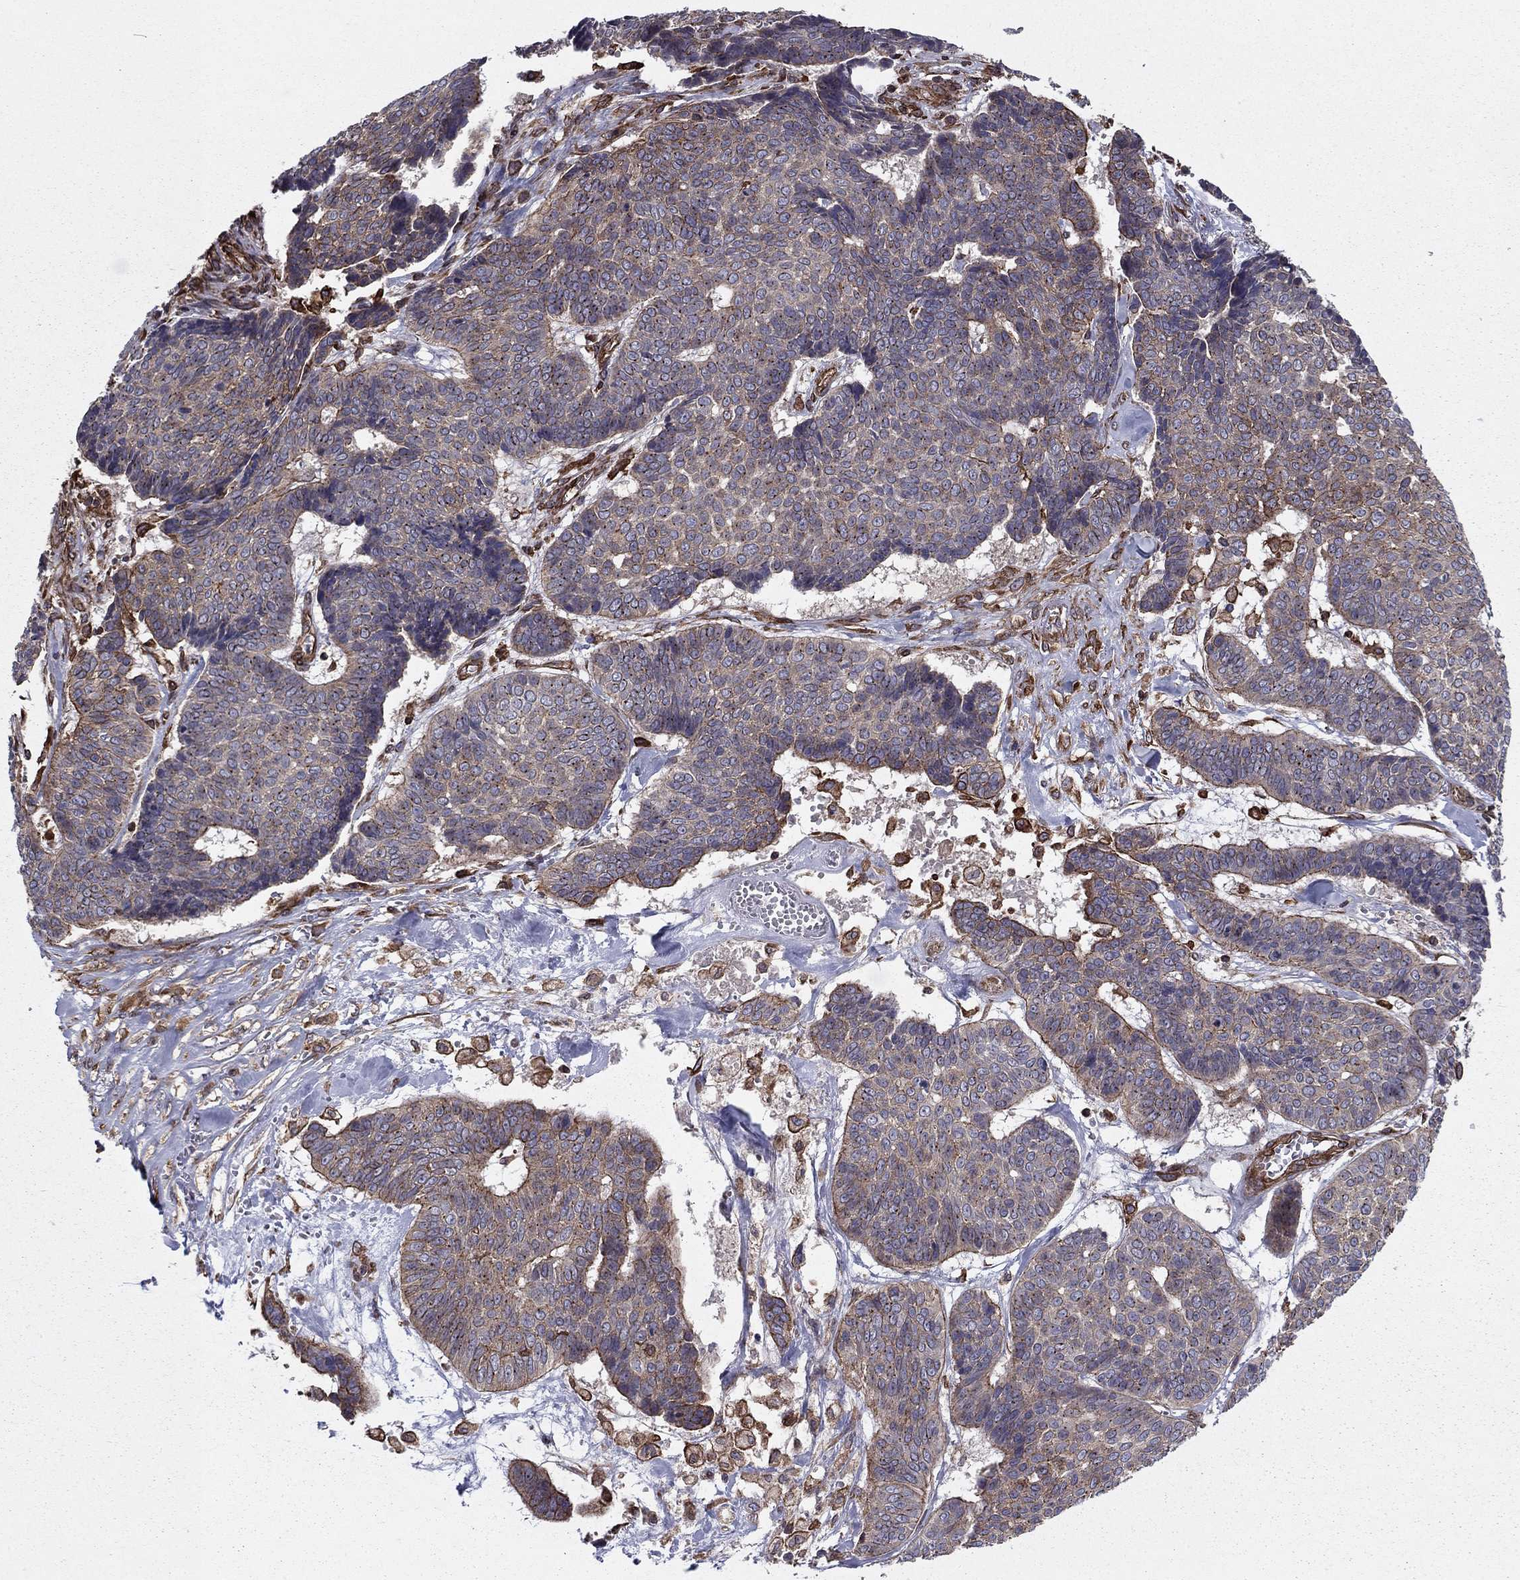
{"staining": {"intensity": "strong", "quantity": "<25%", "location": "cytoplasmic/membranous"}, "tissue": "skin cancer", "cell_type": "Tumor cells", "image_type": "cancer", "snomed": [{"axis": "morphology", "description": "Basal cell carcinoma"}, {"axis": "topography", "description": "Skin"}], "caption": "This is a histology image of immunohistochemistry (IHC) staining of skin cancer, which shows strong positivity in the cytoplasmic/membranous of tumor cells.", "gene": "SHMT1", "patient": {"sex": "male", "age": 86}}